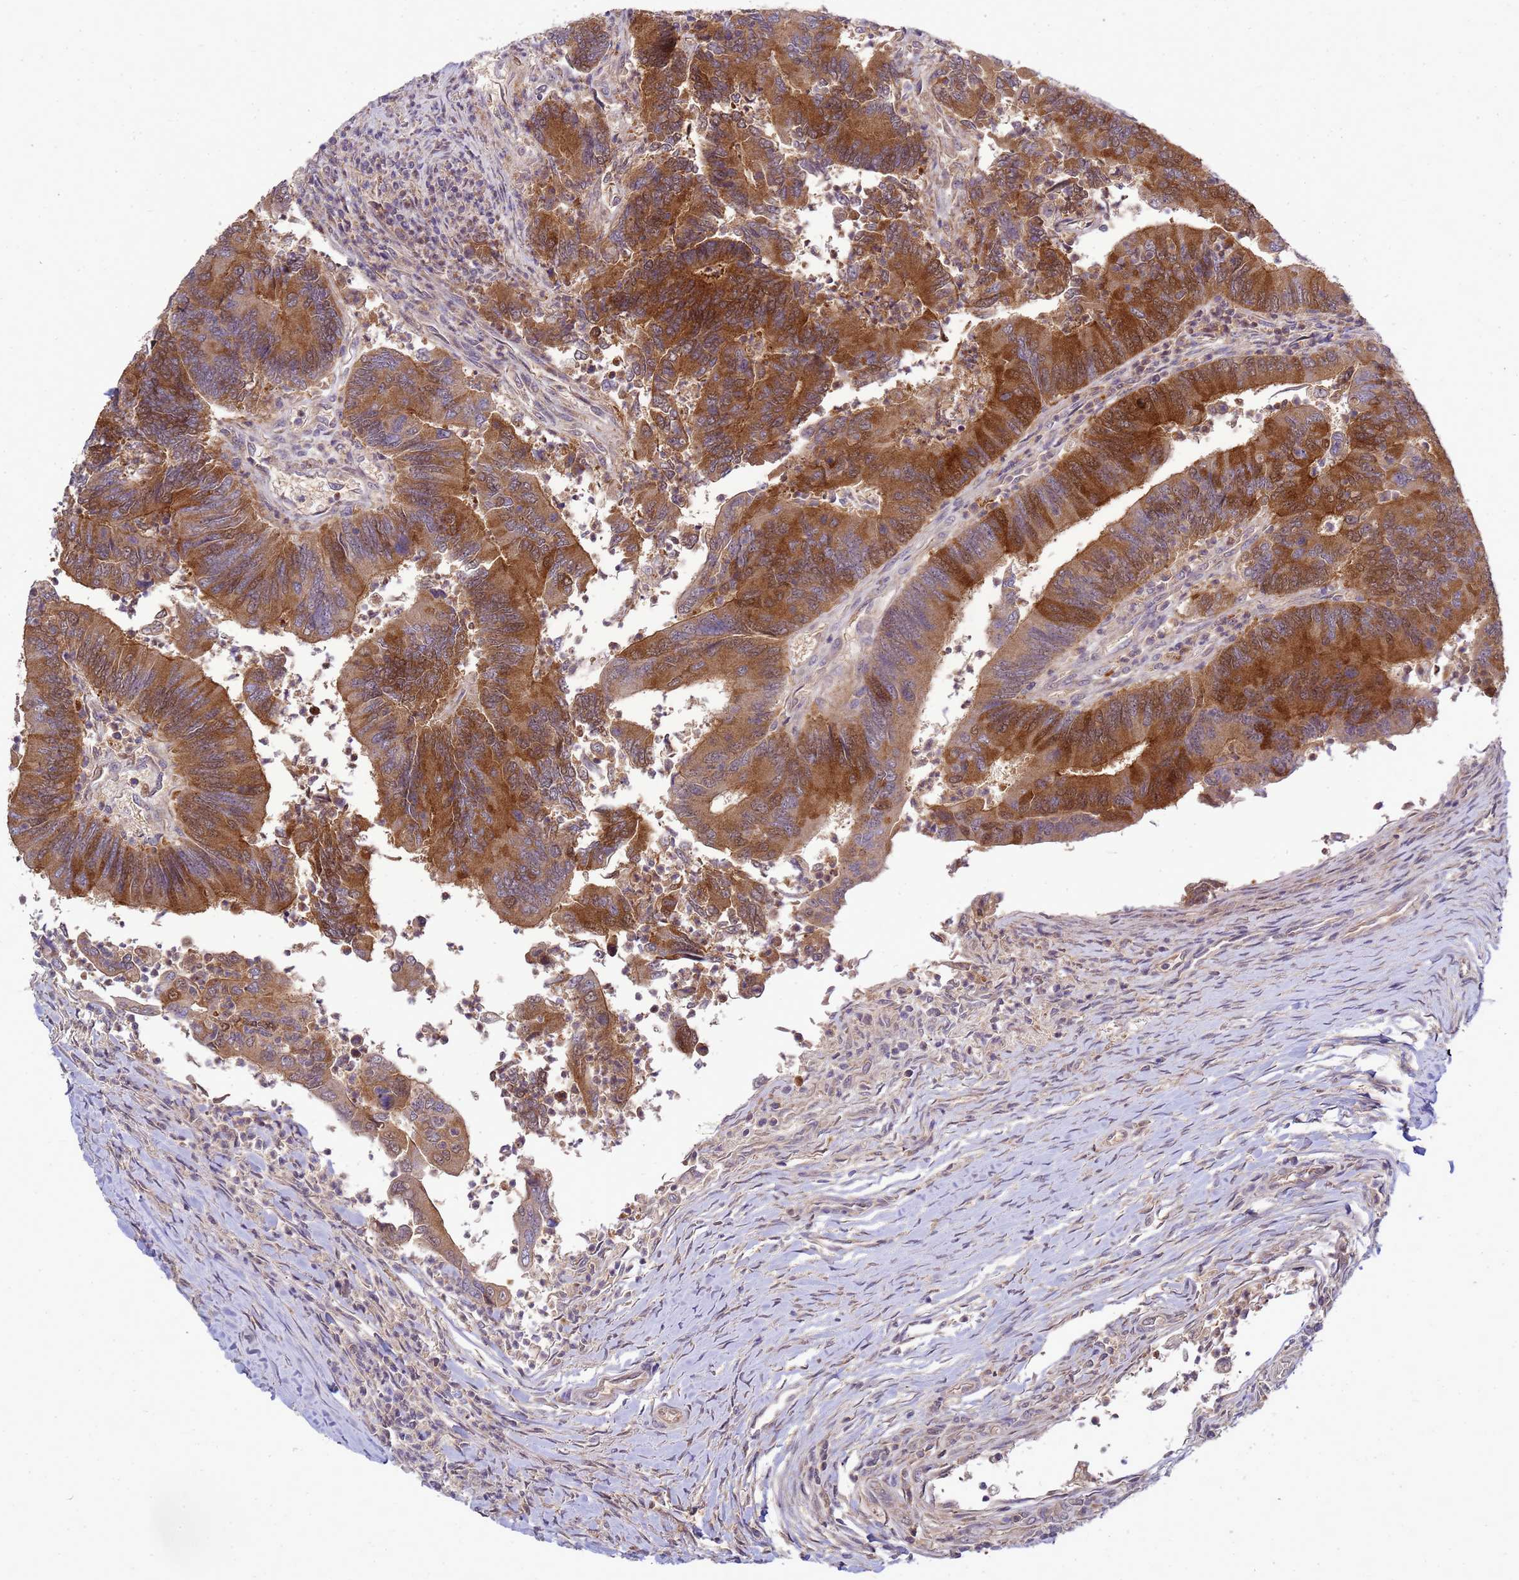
{"staining": {"intensity": "strong", "quantity": ">75%", "location": "cytoplasmic/membranous,nuclear"}, "tissue": "colorectal cancer", "cell_type": "Tumor cells", "image_type": "cancer", "snomed": [{"axis": "morphology", "description": "Adenocarcinoma, NOS"}, {"axis": "topography", "description": "Colon"}], "caption": "Immunohistochemical staining of adenocarcinoma (colorectal) shows strong cytoplasmic/membranous and nuclear protein staining in about >75% of tumor cells.", "gene": "EIF4EBP3", "patient": {"sex": "female", "age": 67}}